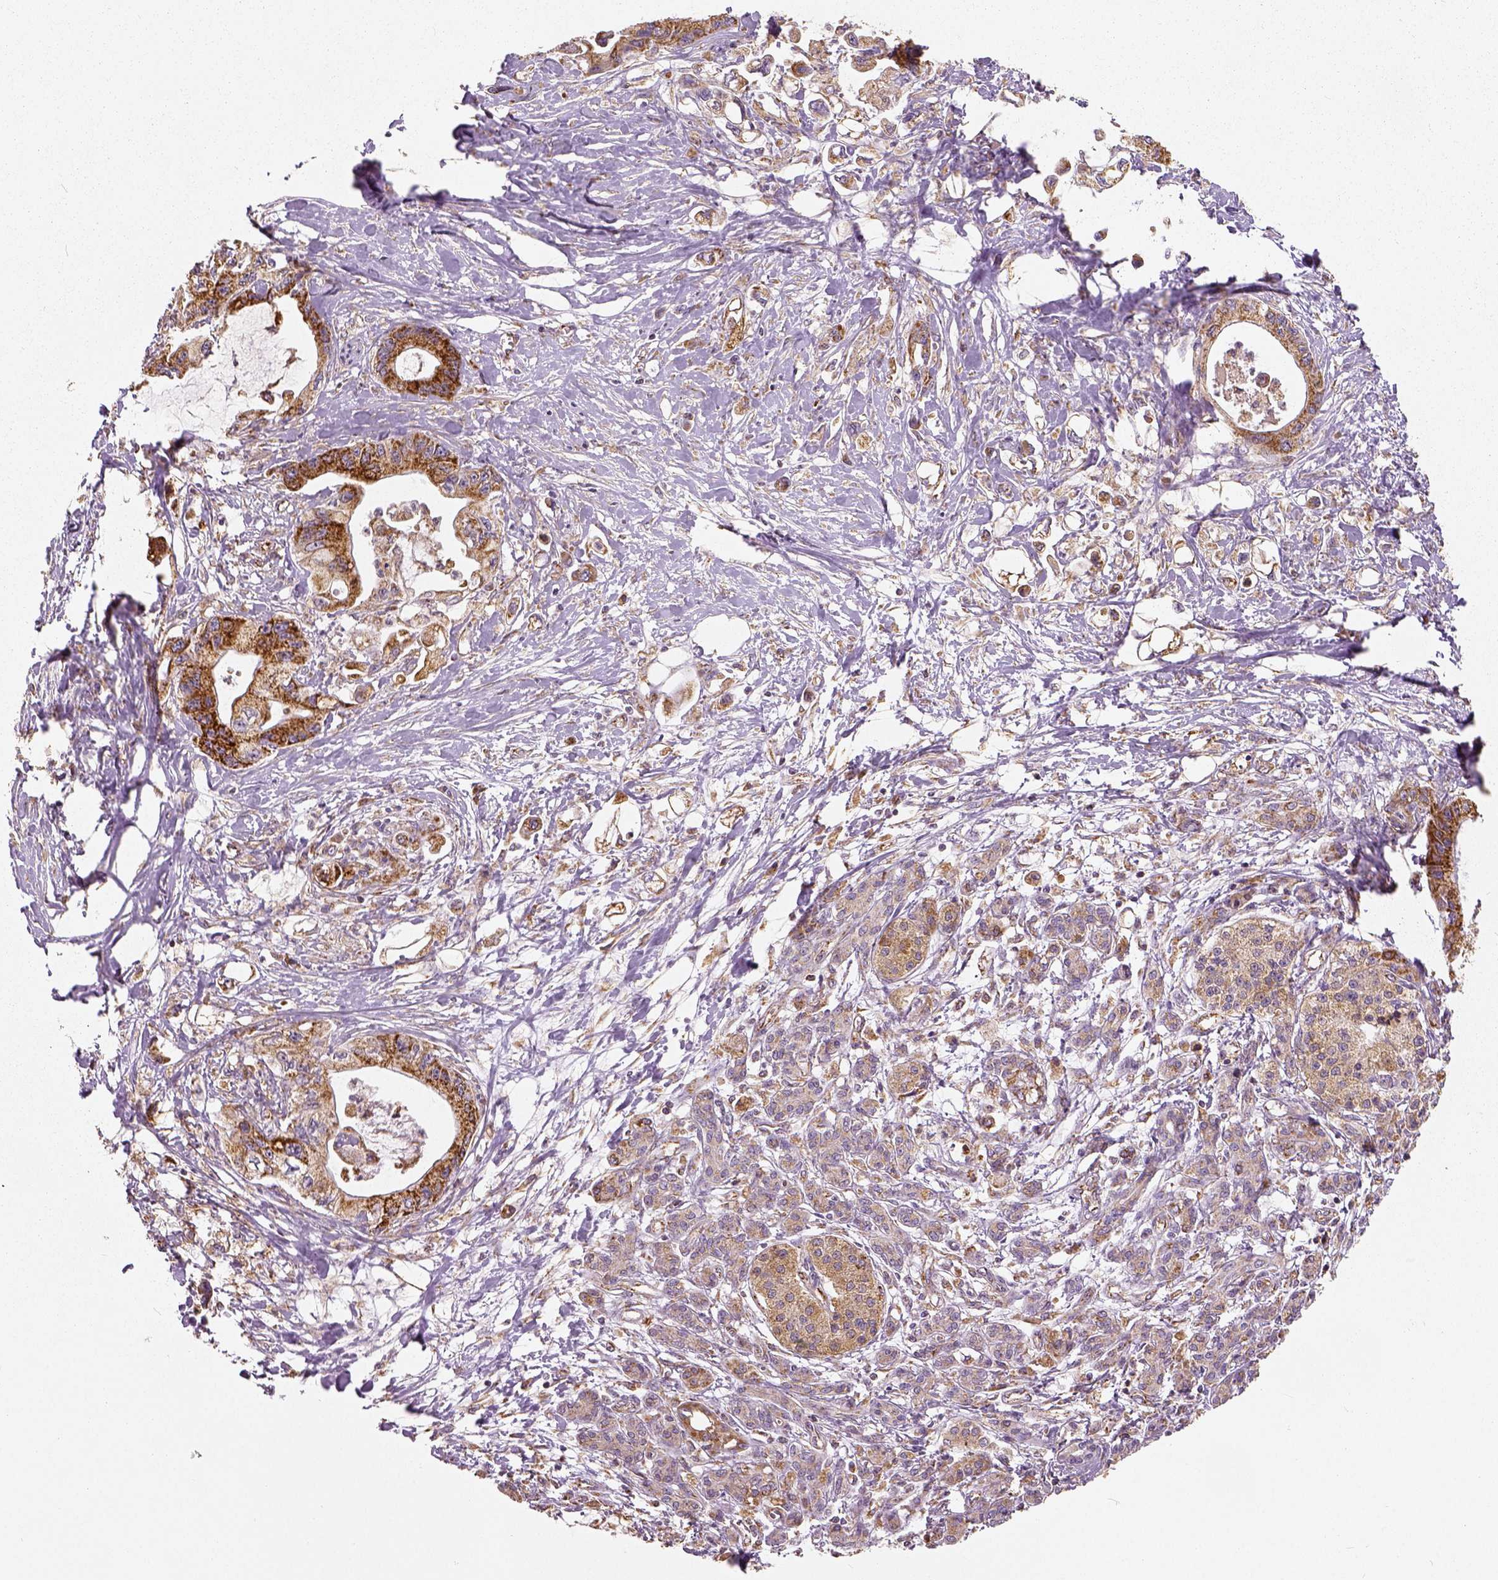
{"staining": {"intensity": "strong", "quantity": ">75%", "location": "cytoplasmic/membranous"}, "tissue": "pancreatic cancer", "cell_type": "Tumor cells", "image_type": "cancer", "snomed": [{"axis": "morphology", "description": "Adenocarcinoma, NOS"}, {"axis": "topography", "description": "Pancreas"}], "caption": "An image of human pancreatic adenocarcinoma stained for a protein reveals strong cytoplasmic/membranous brown staining in tumor cells. (DAB IHC, brown staining for protein, blue staining for nuclei).", "gene": "PGAM5", "patient": {"sex": "male", "age": 61}}